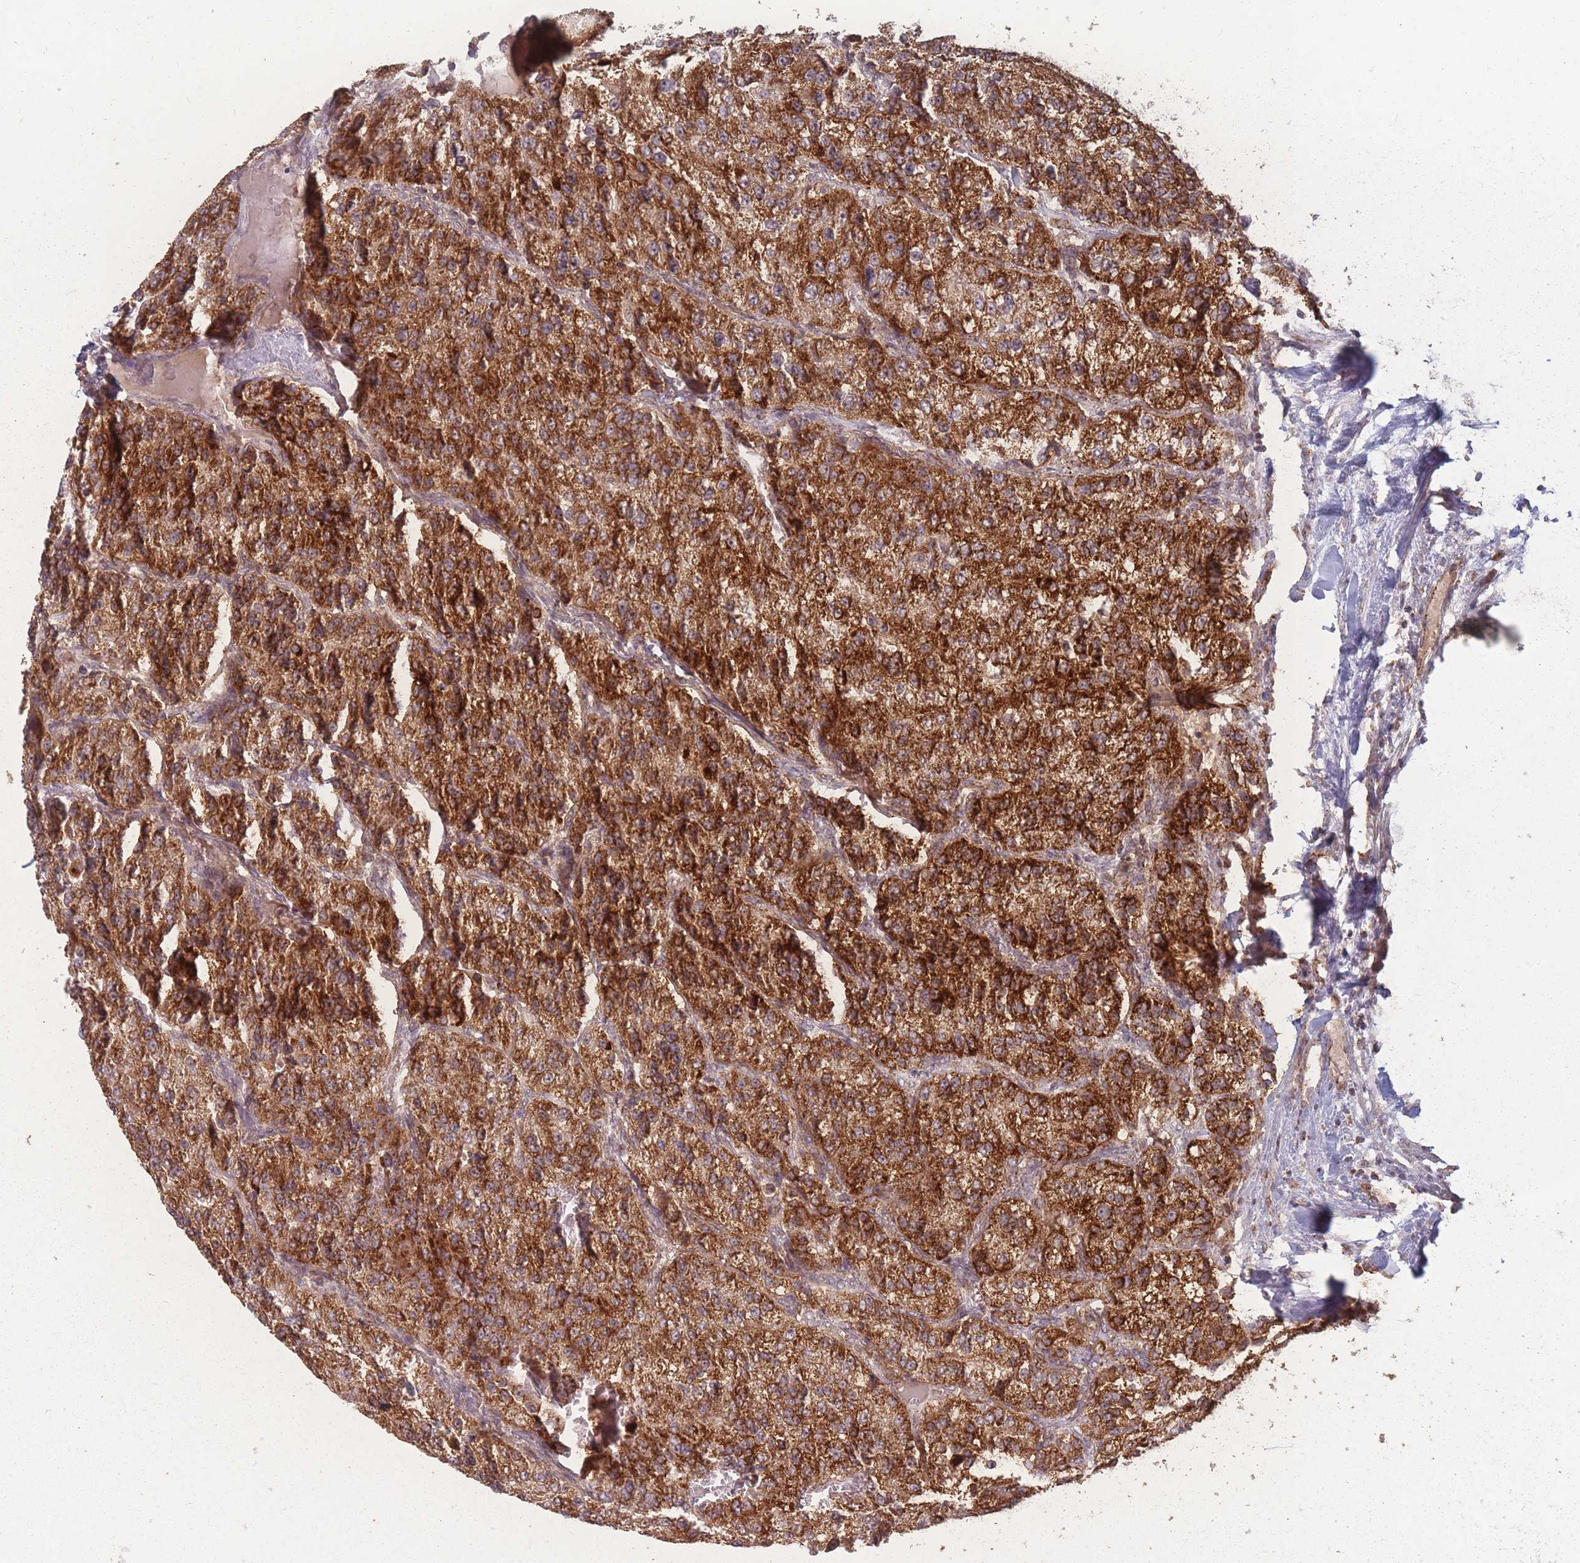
{"staining": {"intensity": "strong", "quantity": ">75%", "location": "cytoplasmic/membranous"}, "tissue": "renal cancer", "cell_type": "Tumor cells", "image_type": "cancer", "snomed": [{"axis": "morphology", "description": "Adenocarcinoma, NOS"}, {"axis": "topography", "description": "Kidney"}], "caption": "This is a micrograph of immunohistochemistry (IHC) staining of adenocarcinoma (renal), which shows strong expression in the cytoplasmic/membranous of tumor cells.", "gene": "LYRM7", "patient": {"sex": "female", "age": 63}}